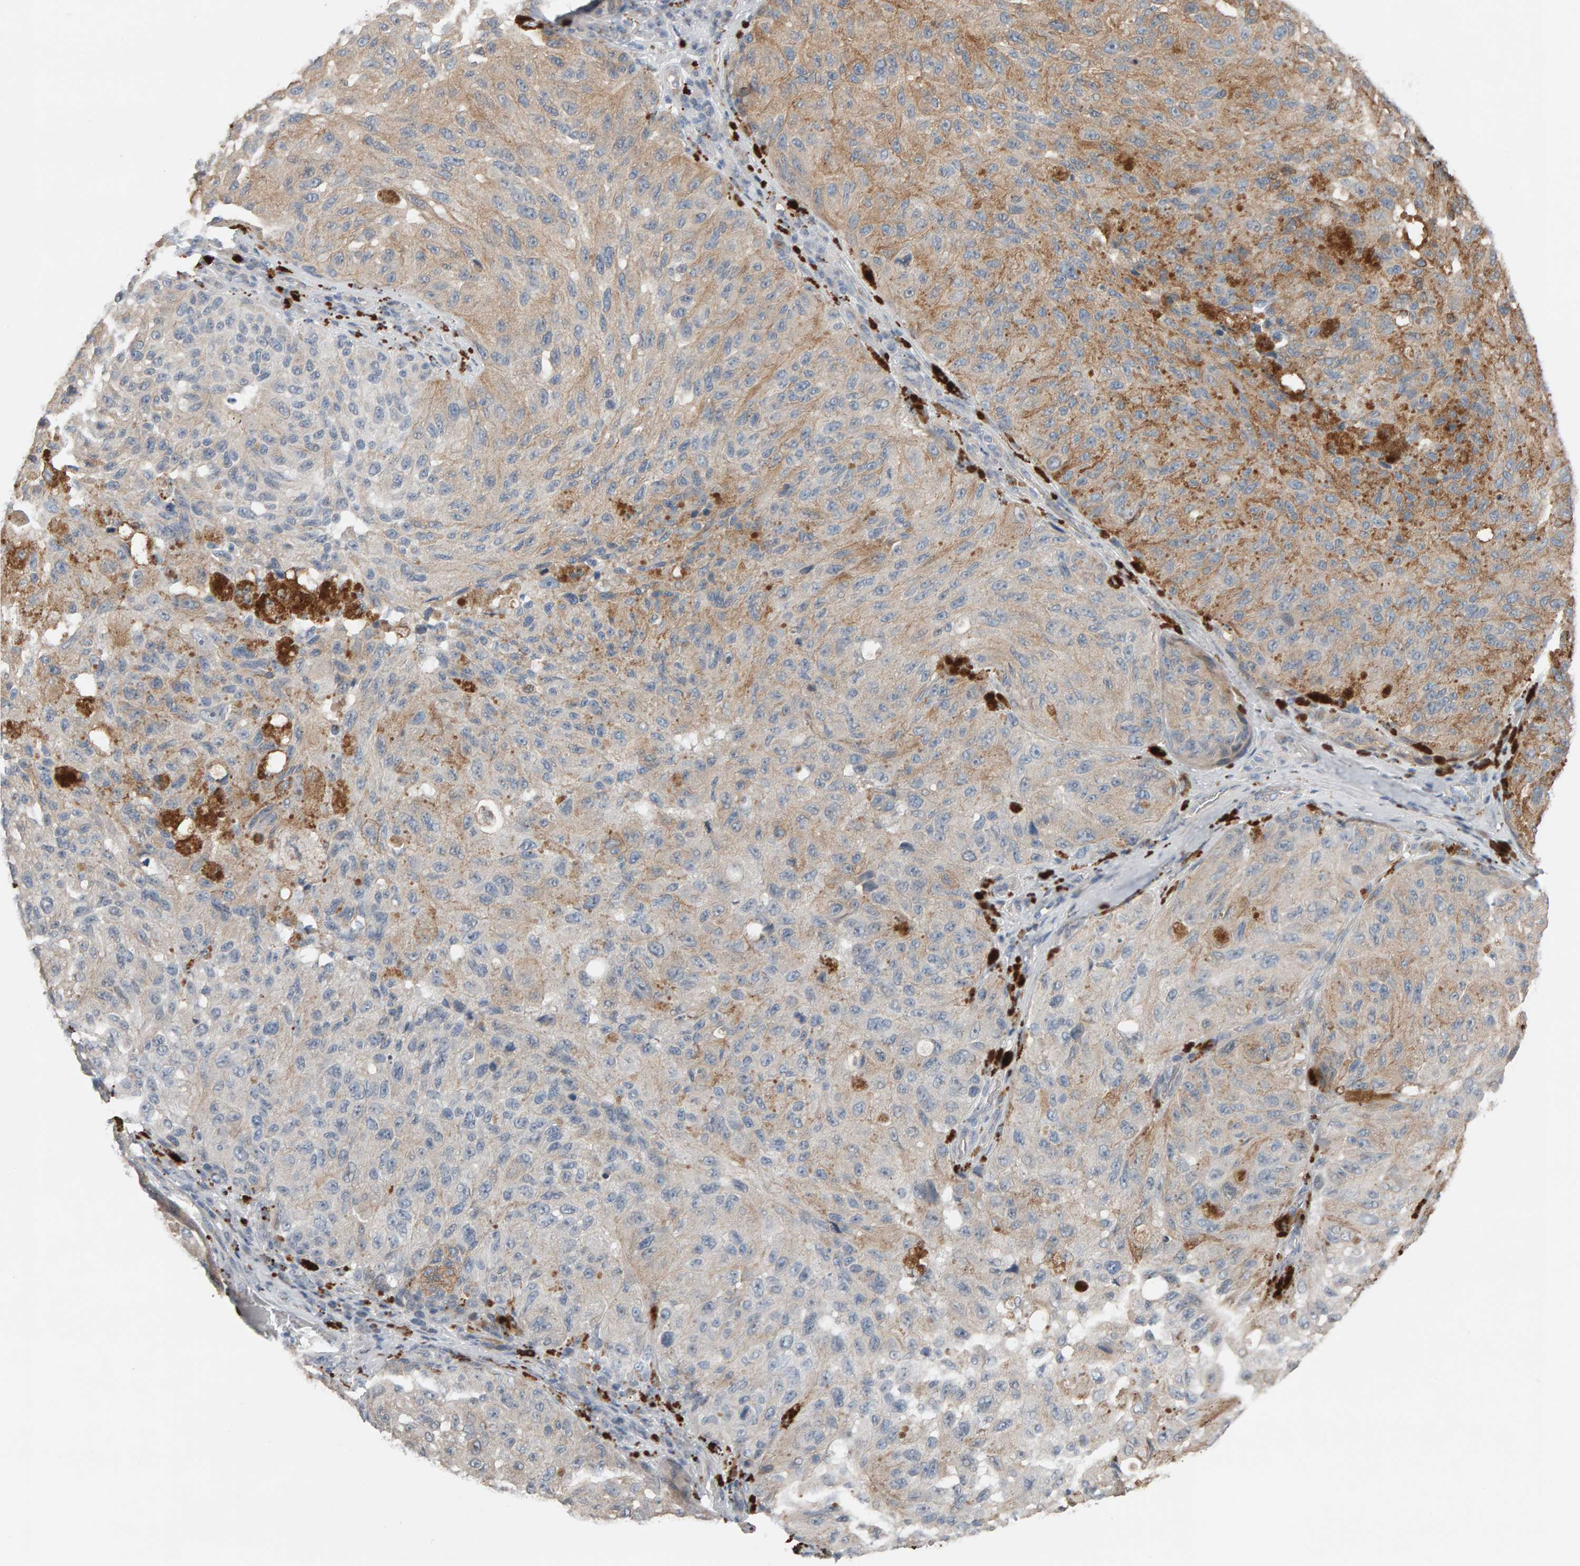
{"staining": {"intensity": "weak", "quantity": "25%-75%", "location": "cytoplasmic/membranous"}, "tissue": "melanoma", "cell_type": "Tumor cells", "image_type": "cancer", "snomed": [{"axis": "morphology", "description": "Malignant melanoma, NOS"}, {"axis": "topography", "description": "Skin"}], "caption": "Immunohistochemistry photomicrograph of neoplastic tissue: melanoma stained using immunohistochemistry reveals low levels of weak protein expression localized specifically in the cytoplasmic/membranous of tumor cells, appearing as a cytoplasmic/membranous brown color.", "gene": "IPPK", "patient": {"sex": "female", "age": 73}}